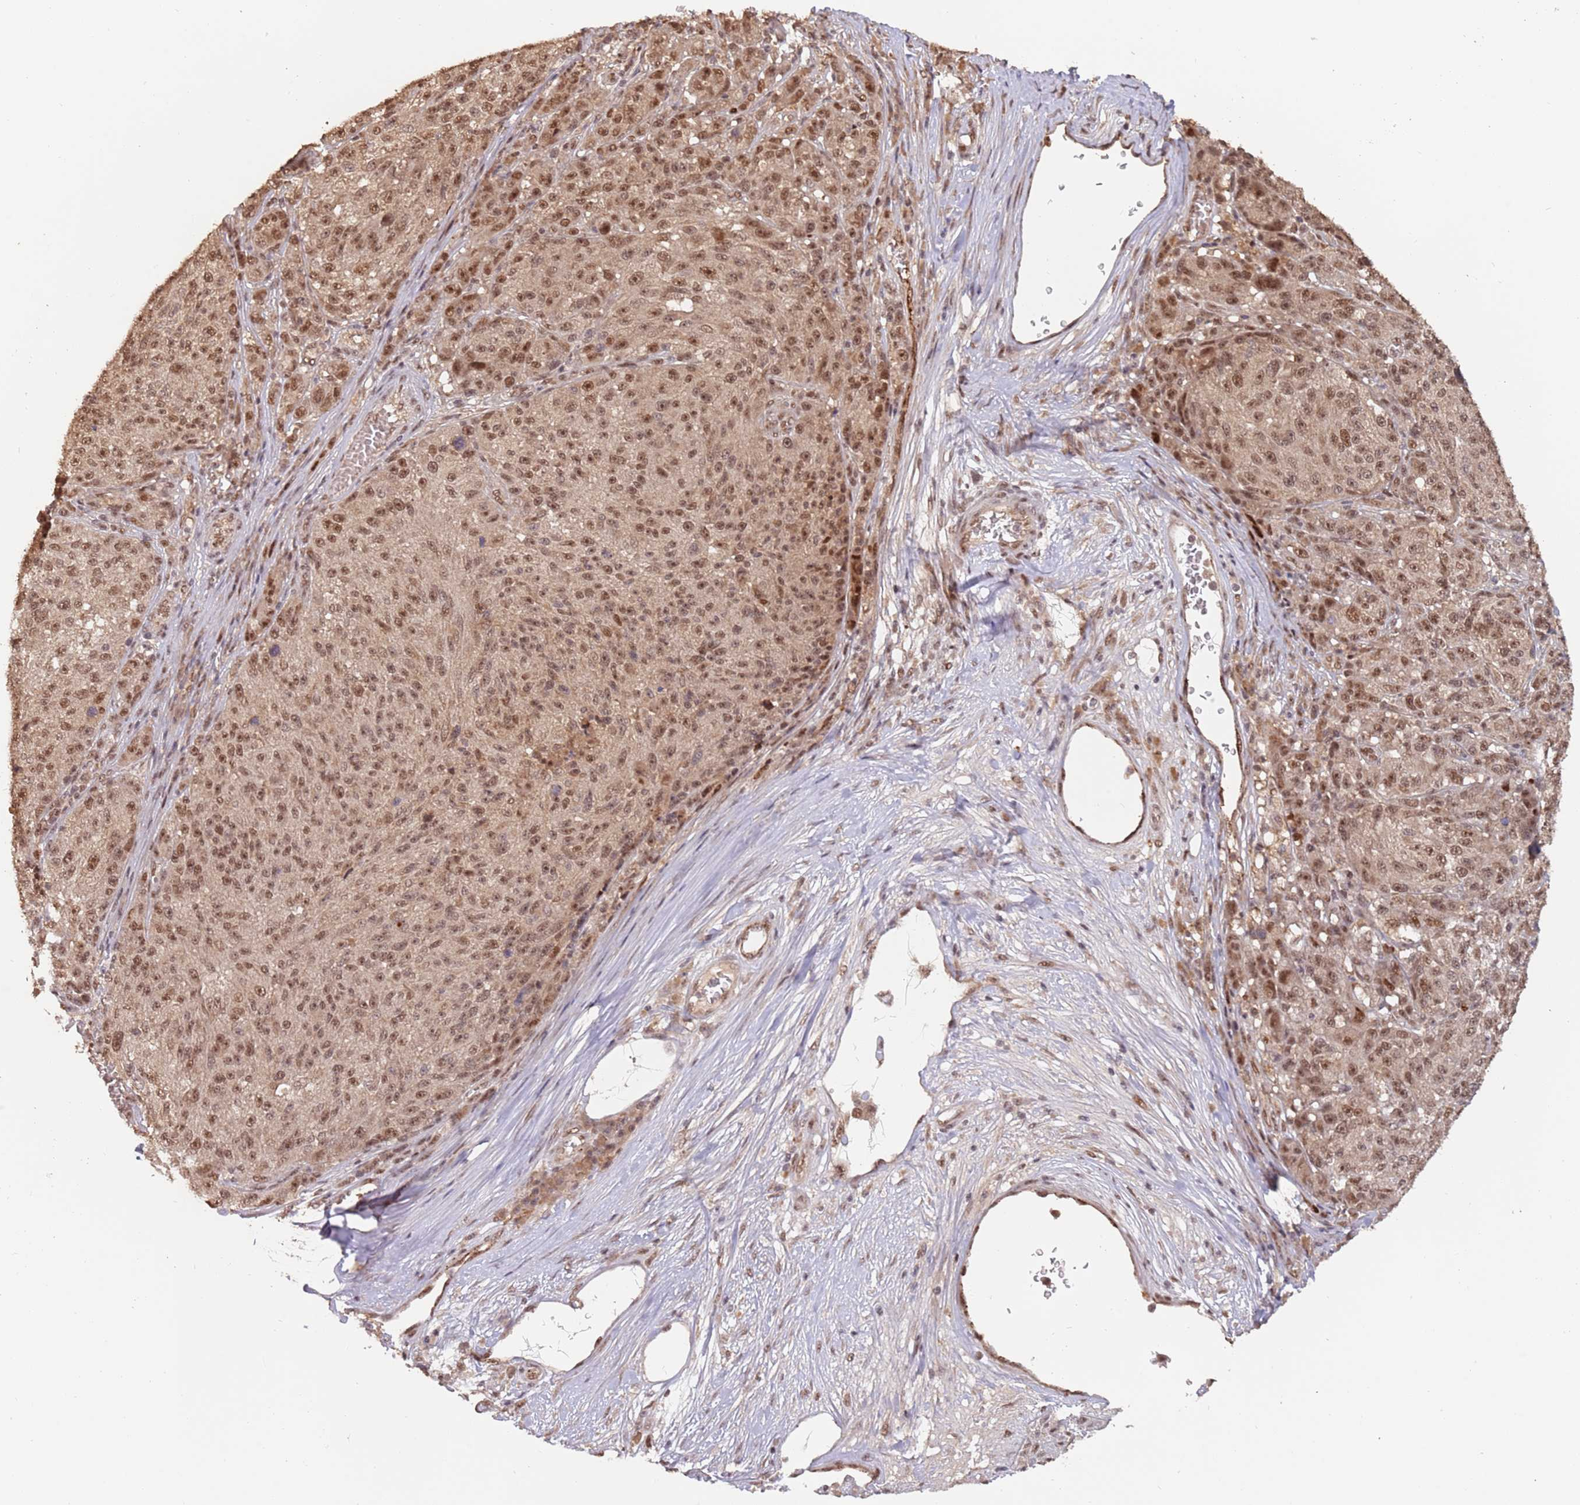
{"staining": {"intensity": "moderate", "quantity": ">75%", "location": "nuclear"}, "tissue": "melanoma", "cell_type": "Tumor cells", "image_type": "cancer", "snomed": [{"axis": "morphology", "description": "Malignant melanoma, NOS"}, {"axis": "topography", "description": "Skin"}], "caption": "Malignant melanoma stained with DAB (3,3'-diaminobenzidine) IHC shows medium levels of moderate nuclear positivity in approximately >75% of tumor cells. (IHC, brightfield microscopy, high magnification).", "gene": "RFXANK", "patient": {"sex": "male", "age": 53}}